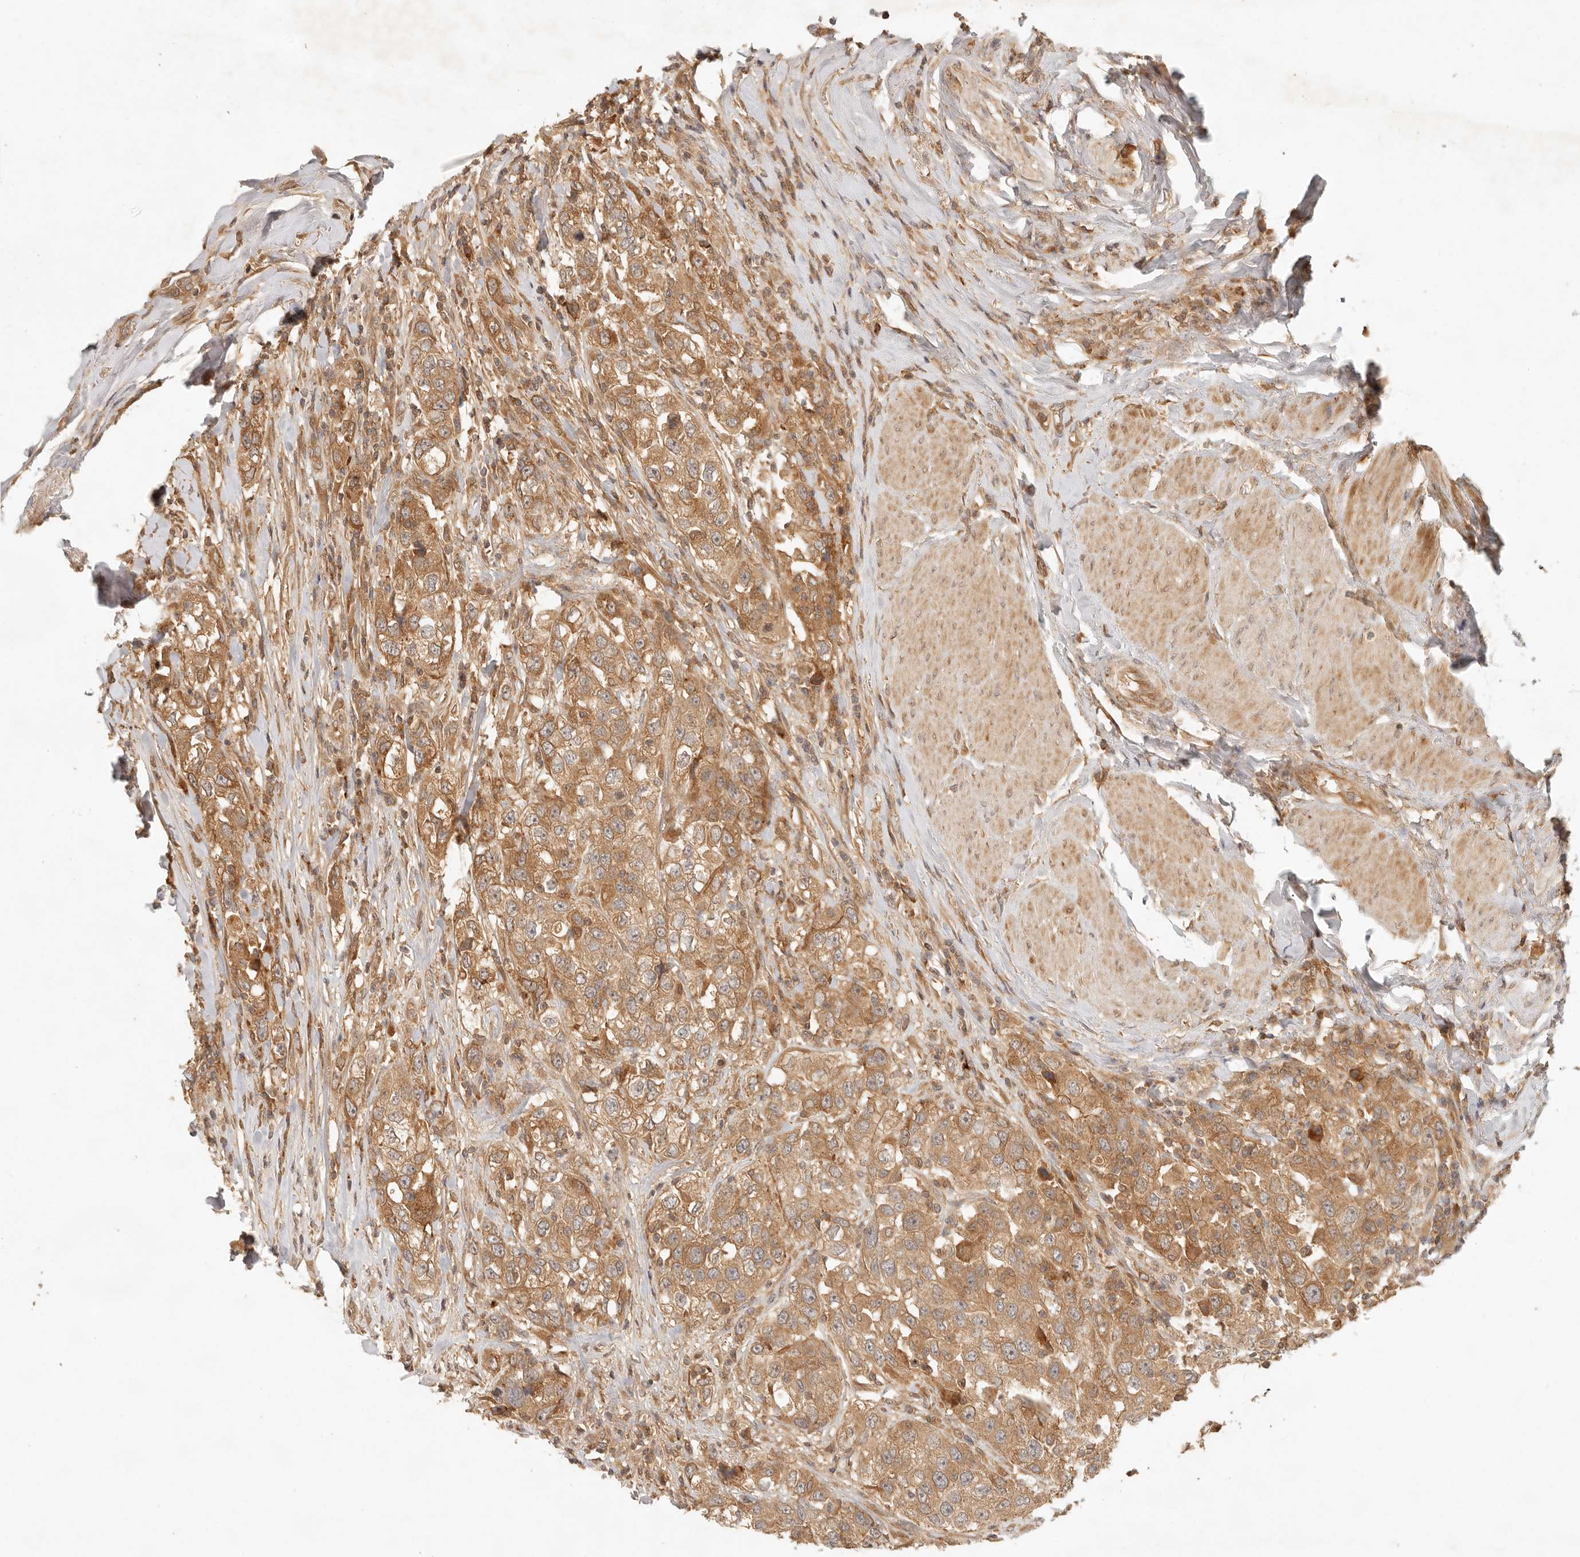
{"staining": {"intensity": "moderate", "quantity": ">75%", "location": "cytoplasmic/membranous"}, "tissue": "urothelial cancer", "cell_type": "Tumor cells", "image_type": "cancer", "snomed": [{"axis": "morphology", "description": "Urothelial carcinoma, High grade"}, {"axis": "topography", "description": "Urinary bladder"}], "caption": "A high-resolution image shows immunohistochemistry staining of urothelial cancer, which reveals moderate cytoplasmic/membranous staining in approximately >75% of tumor cells.", "gene": "ANKRD61", "patient": {"sex": "female", "age": 80}}